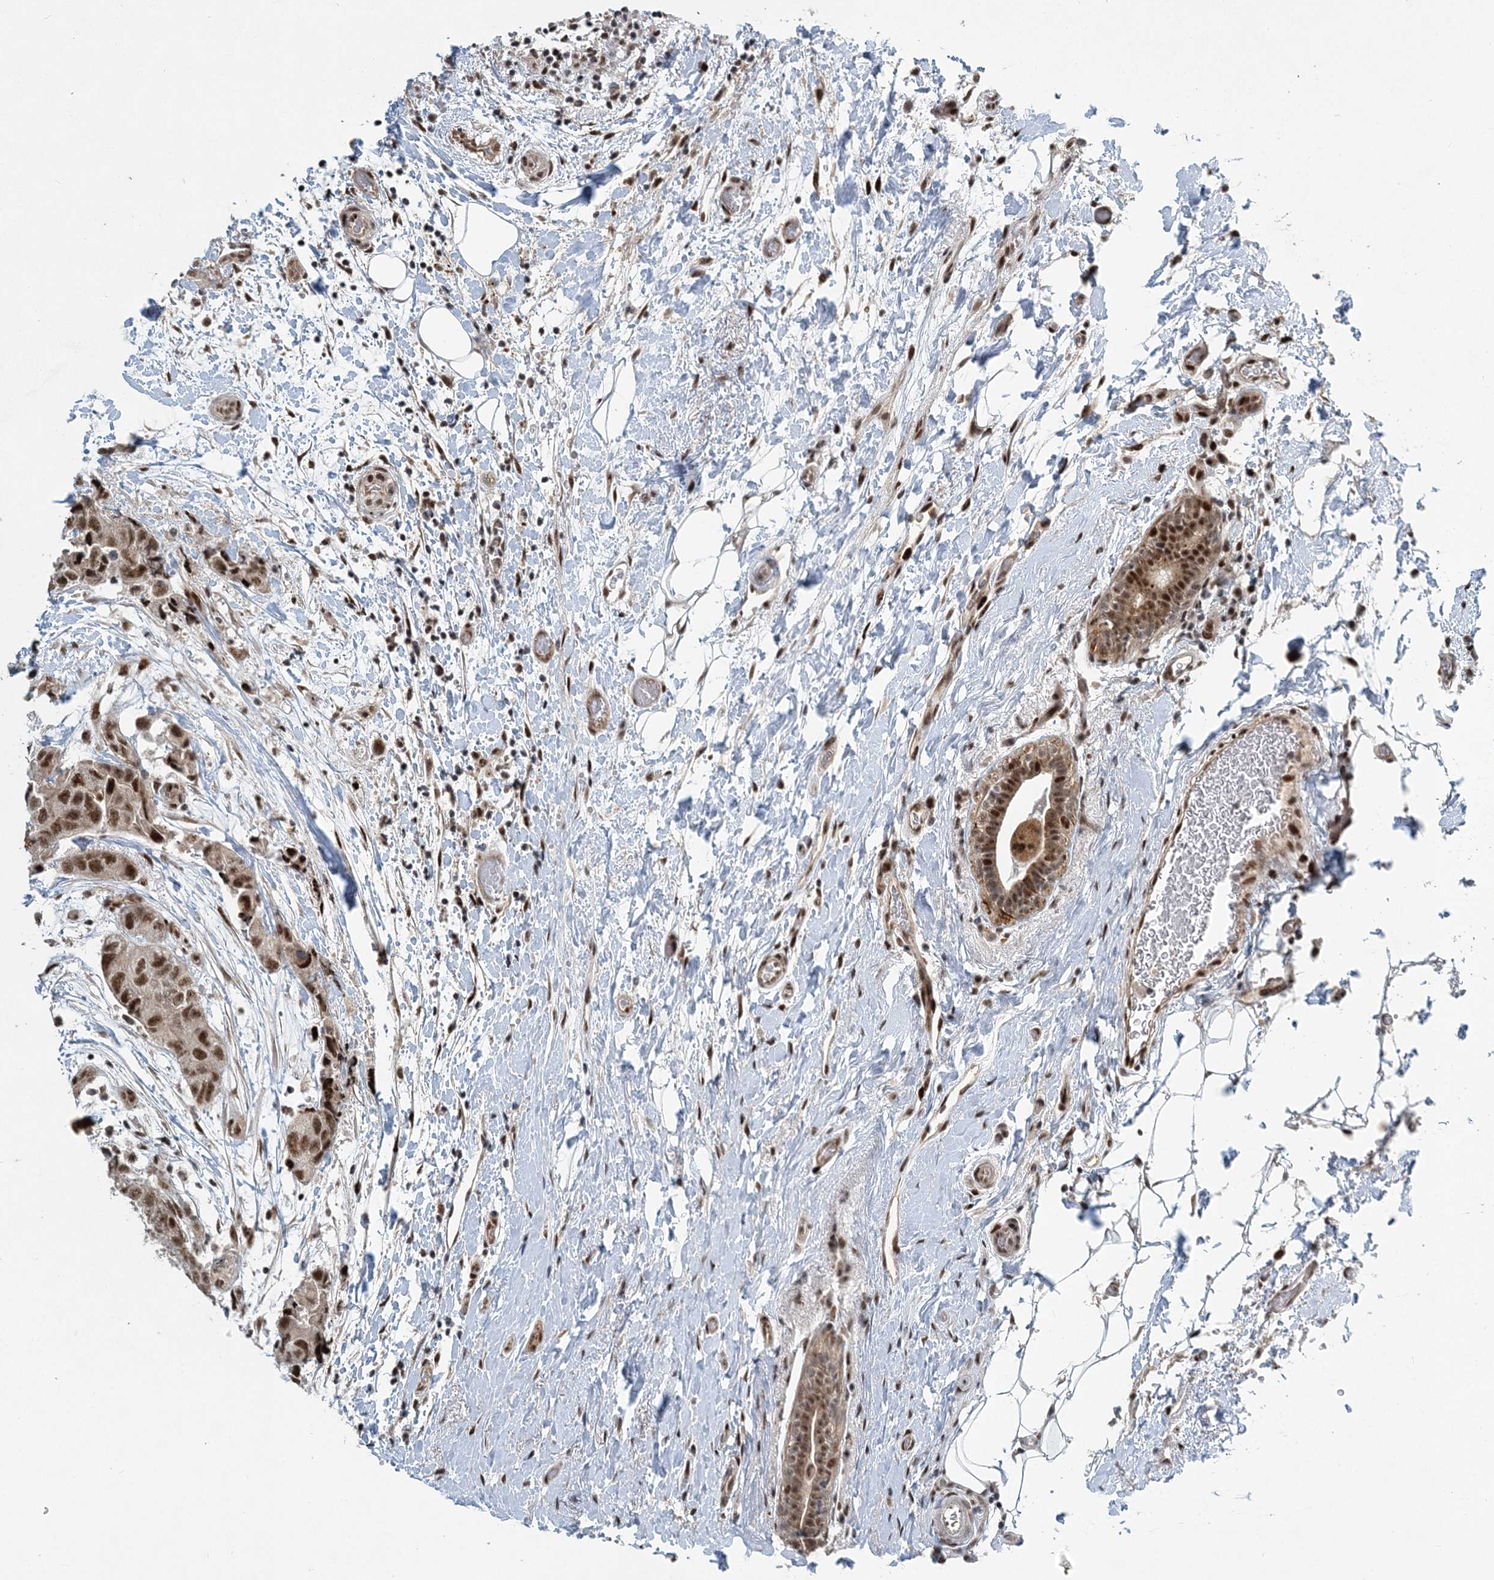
{"staining": {"intensity": "moderate", "quantity": ">75%", "location": "nuclear"}, "tissue": "breast cancer", "cell_type": "Tumor cells", "image_type": "cancer", "snomed": [{"axis": "morphology", "description": "Duct carcinoma"}, {"axis": "topography", "description": "Breast"}], "caption": "Approximately >75% of tumor cells in breast invasive ductal carcinoma demonstrate moderate nuclear protein positivity as visualized by brown immunohistochemical staining.", "gene": "CWC22", "patient": {"sex": "female", "age": 62}}